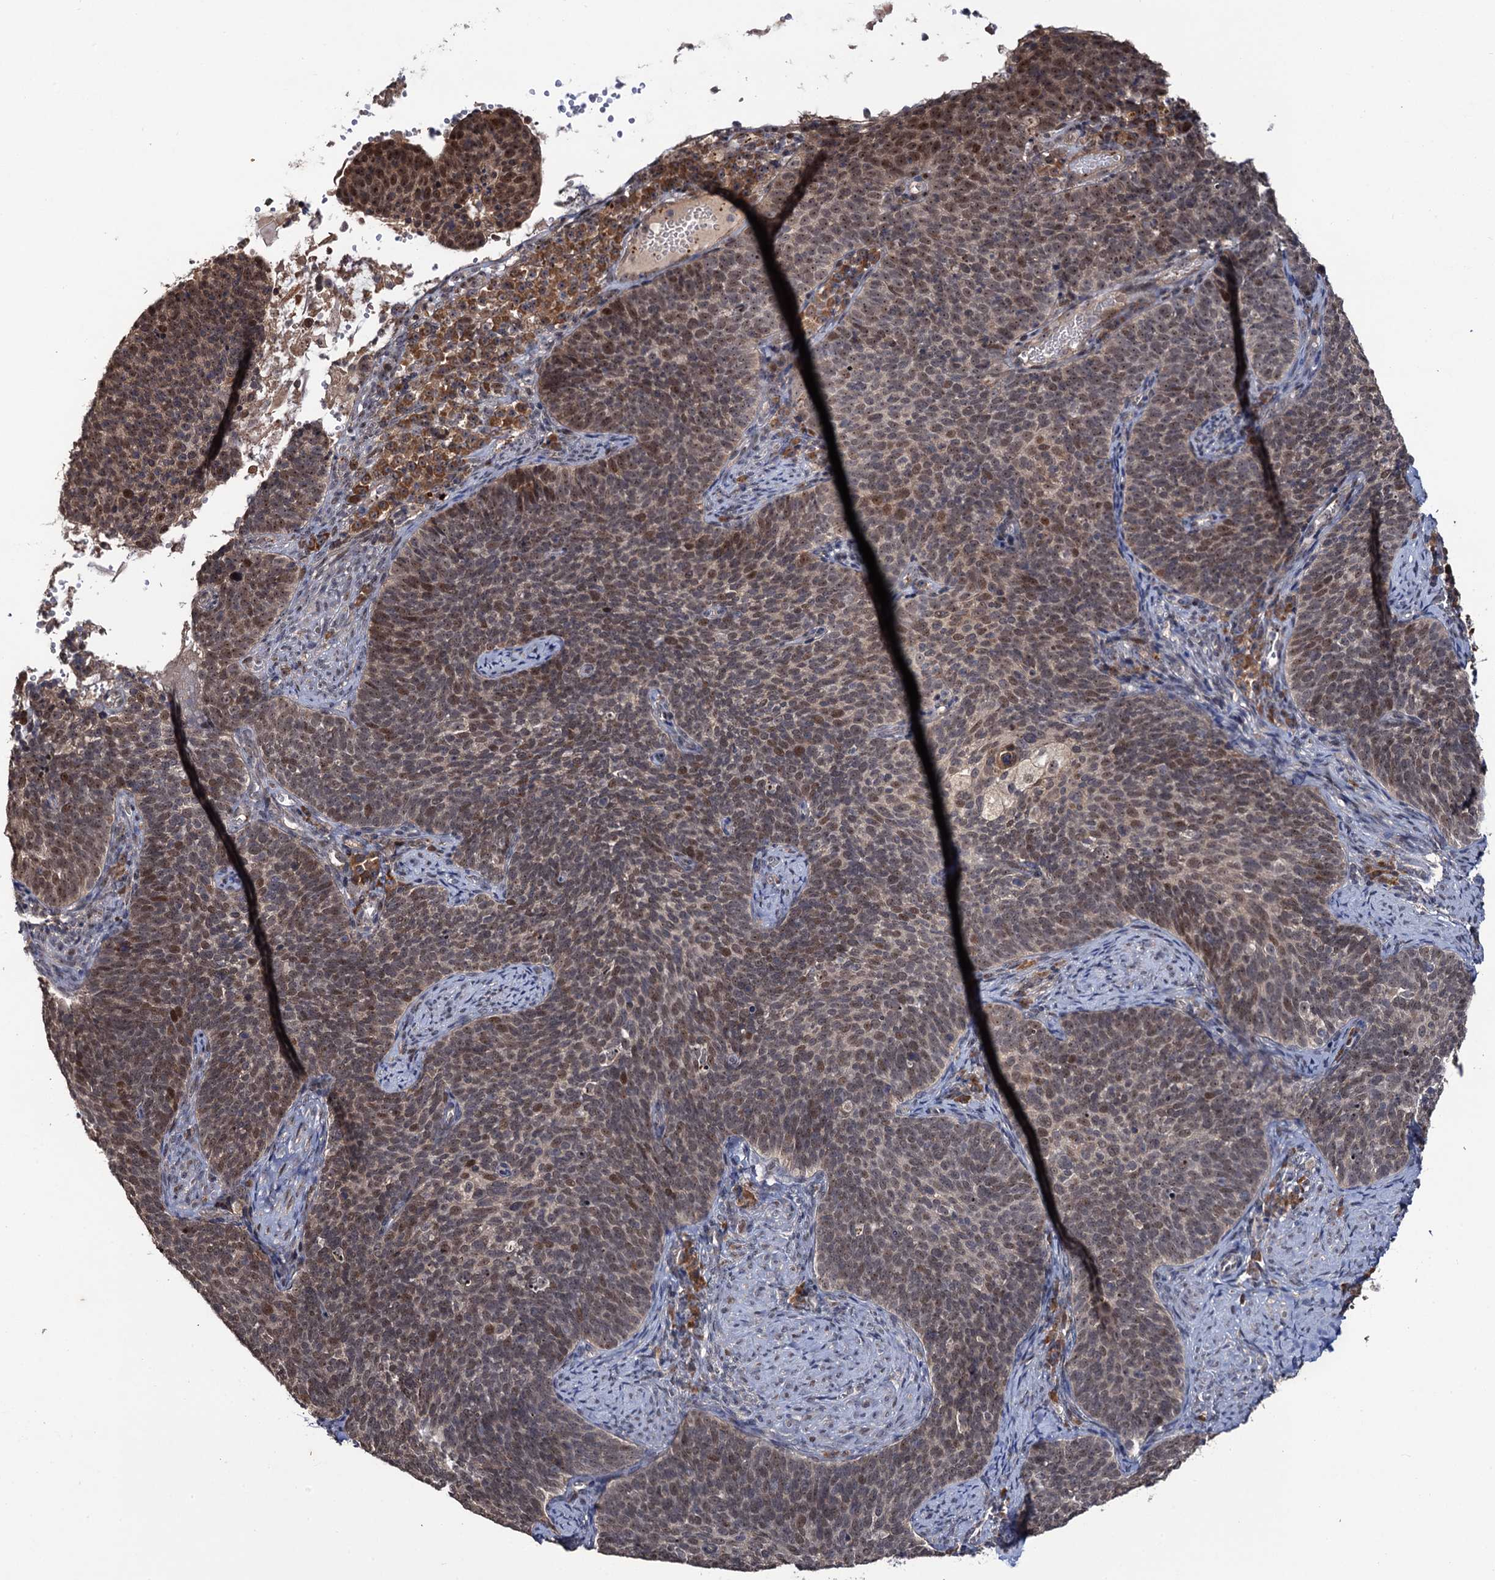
{"staining": {"intensity": "moderate", "quantity": "25%-75%", "location": "nuclear"}, "tissue": "cervical cancer", "cell_type": "Tumor cells", "image_type": "cancer", "snomed": [{"axis": "morphology", "description": "Normal tissue, NOS"}, {"axis": "morphology", "description": "Squamous cell carcinoma, NOS"}, {"axis": "topography", "description": "Cervix"}], "caption": "A histopathology image of human squamous cell carcinoma (cervical) stained for a protein demonstrates moderate nuclear brown staining in tumor cells. The protein is shown in brown color, while the nuclei are stained blue.", "gene": "LRRC63", "patient": {"sex": "female", "age": 39}}